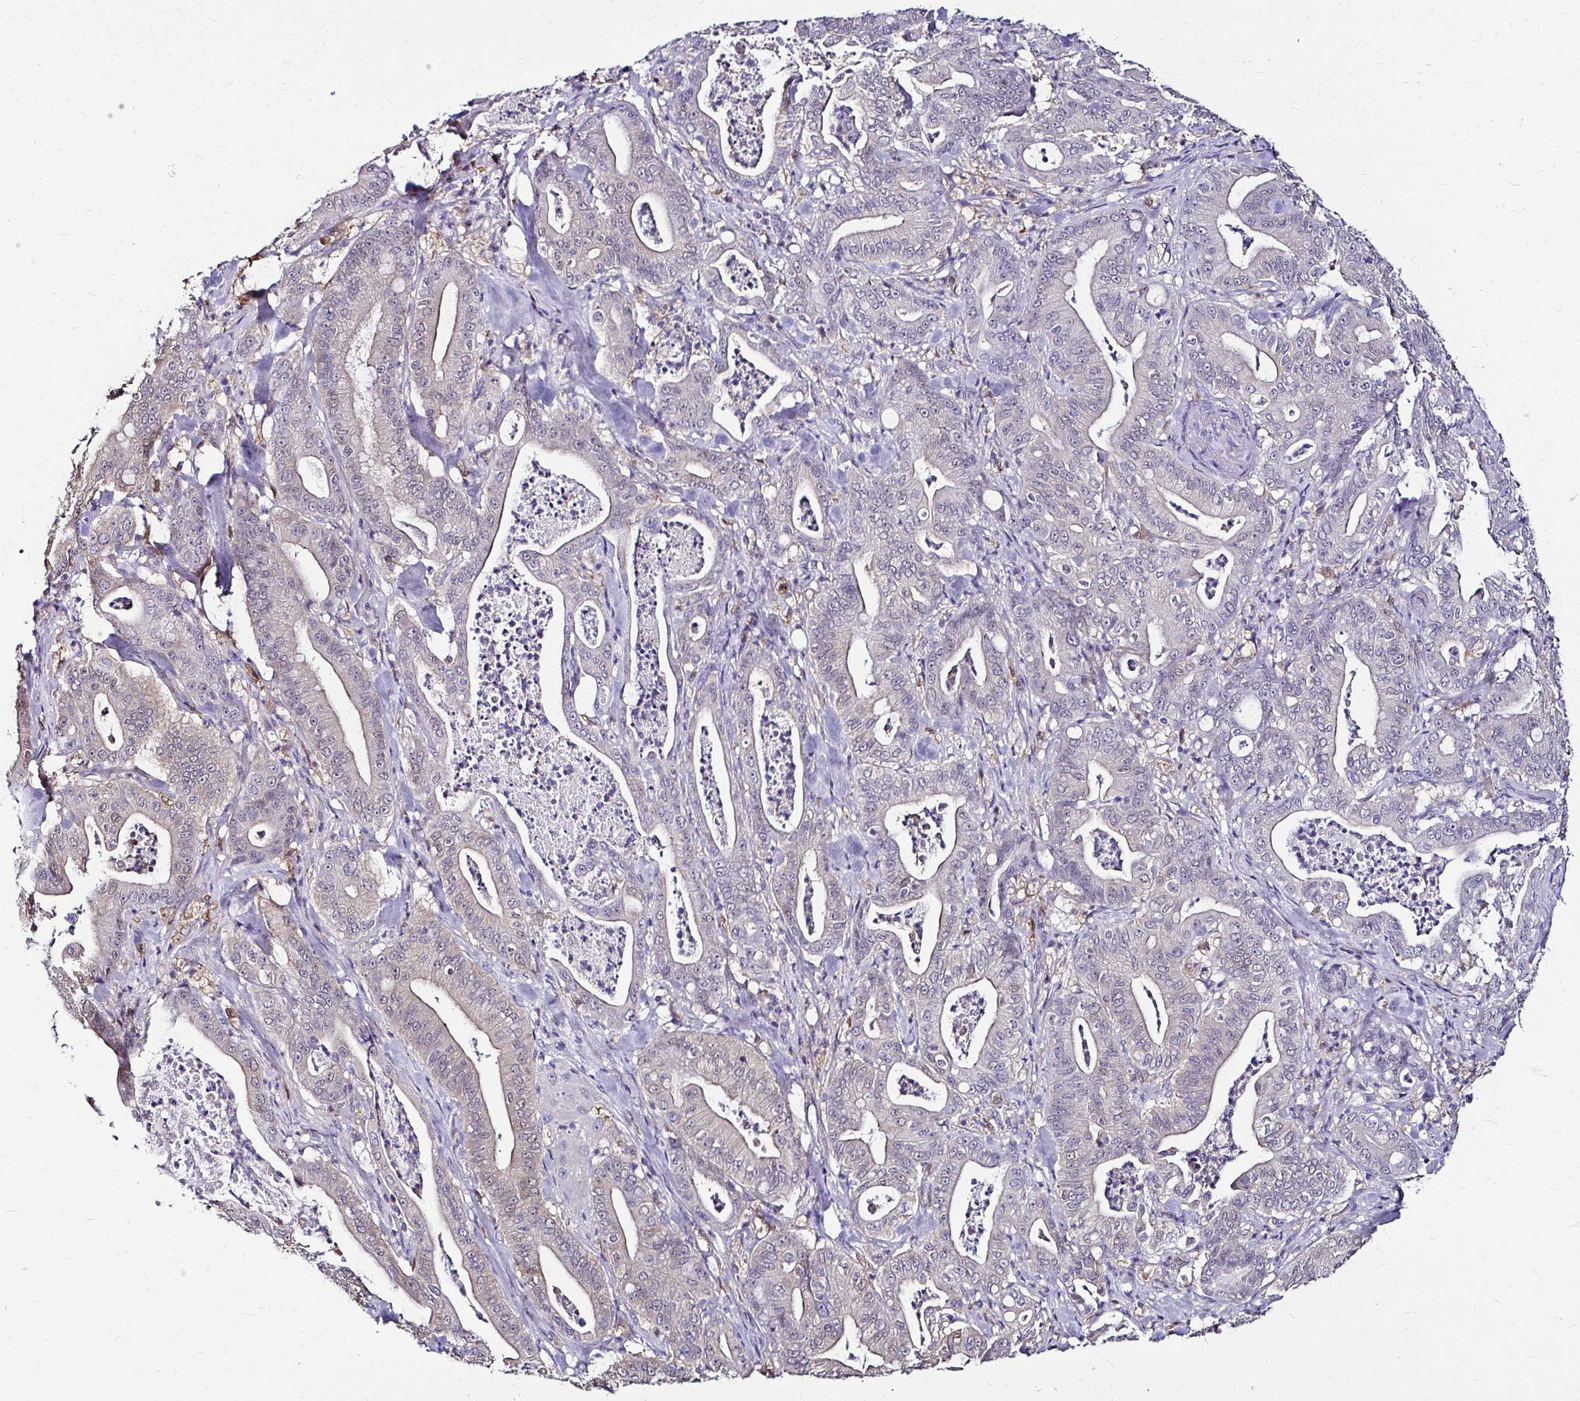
{"staining": {"intensity": "negative", "quantity": "none", "location": "none"}, "tissue": "pancreatic cancer", "cell_type": "Tumor cells", "image_type": "cancer", "snomed": [{"axis": "morphology", "description": "Adenocarcinoma, NOS"}, {"axis": "topography", "description": "Pancreas"}], "caption": "DAB immunohistochemical staining of pancreatic cancer (adenocarcinoma) shows no significant staining in tumor cells.", "gene": "IDH1", "patient": {"sex": "male", "age": 71}}